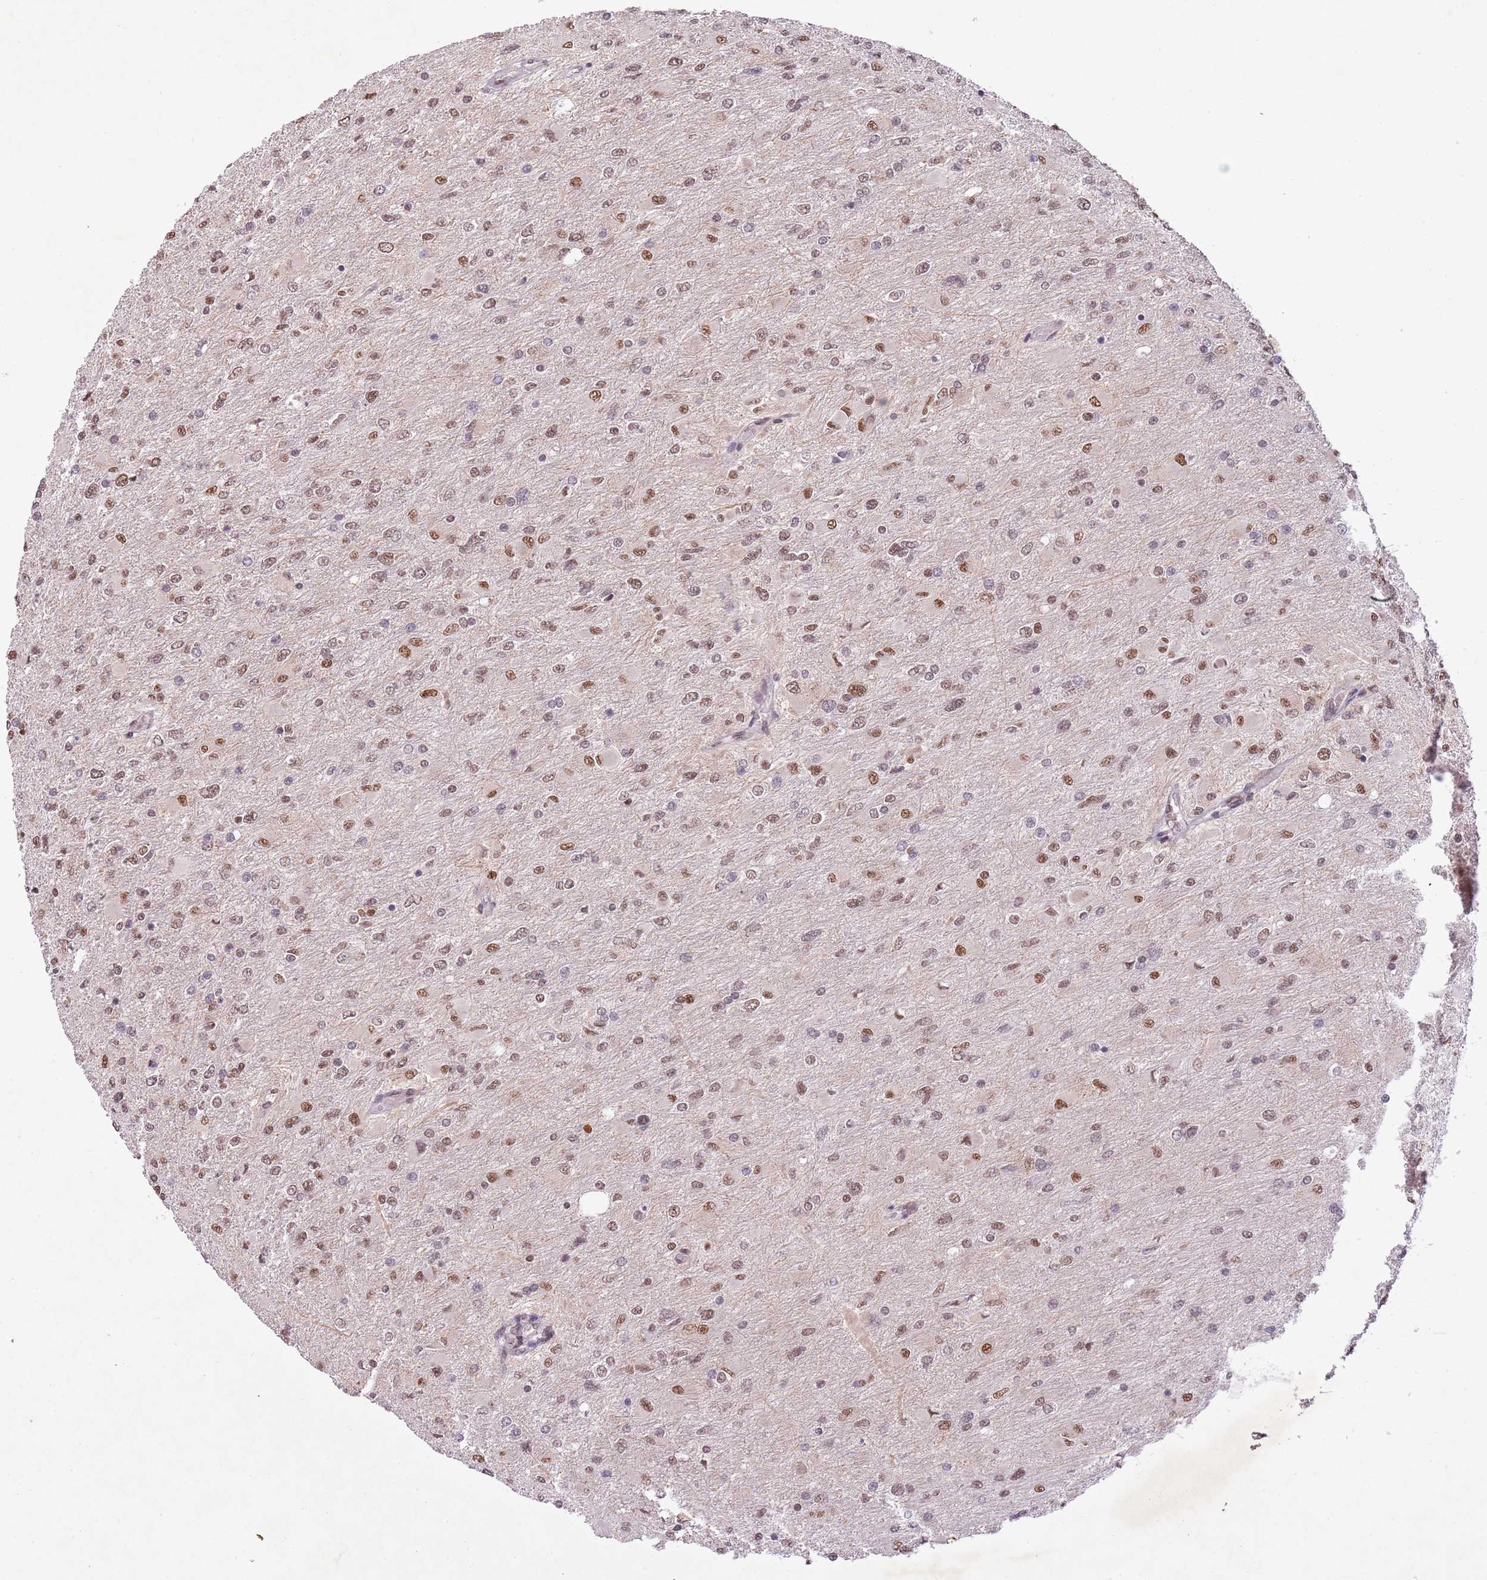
{"staining": {"intensity": "moderate", "quantity": ">75%", "location": "nuclear"}, "tissue": "glioma", "cell_type": "Tumor cells", "image_type": "cancer", "snomed": [{"axis": "morphology", "description": "Glioma, malignant, High grade"}, {"axis": "topography", "description": "Cerebral cortex"}], "caption": "Human glioma stained with a brown dye displays moderate nuclear positive positivity in approximately >75% of tumor cells.", "gene": "FAM120AOS", "patient": {"sex": "female", "age": 36}}